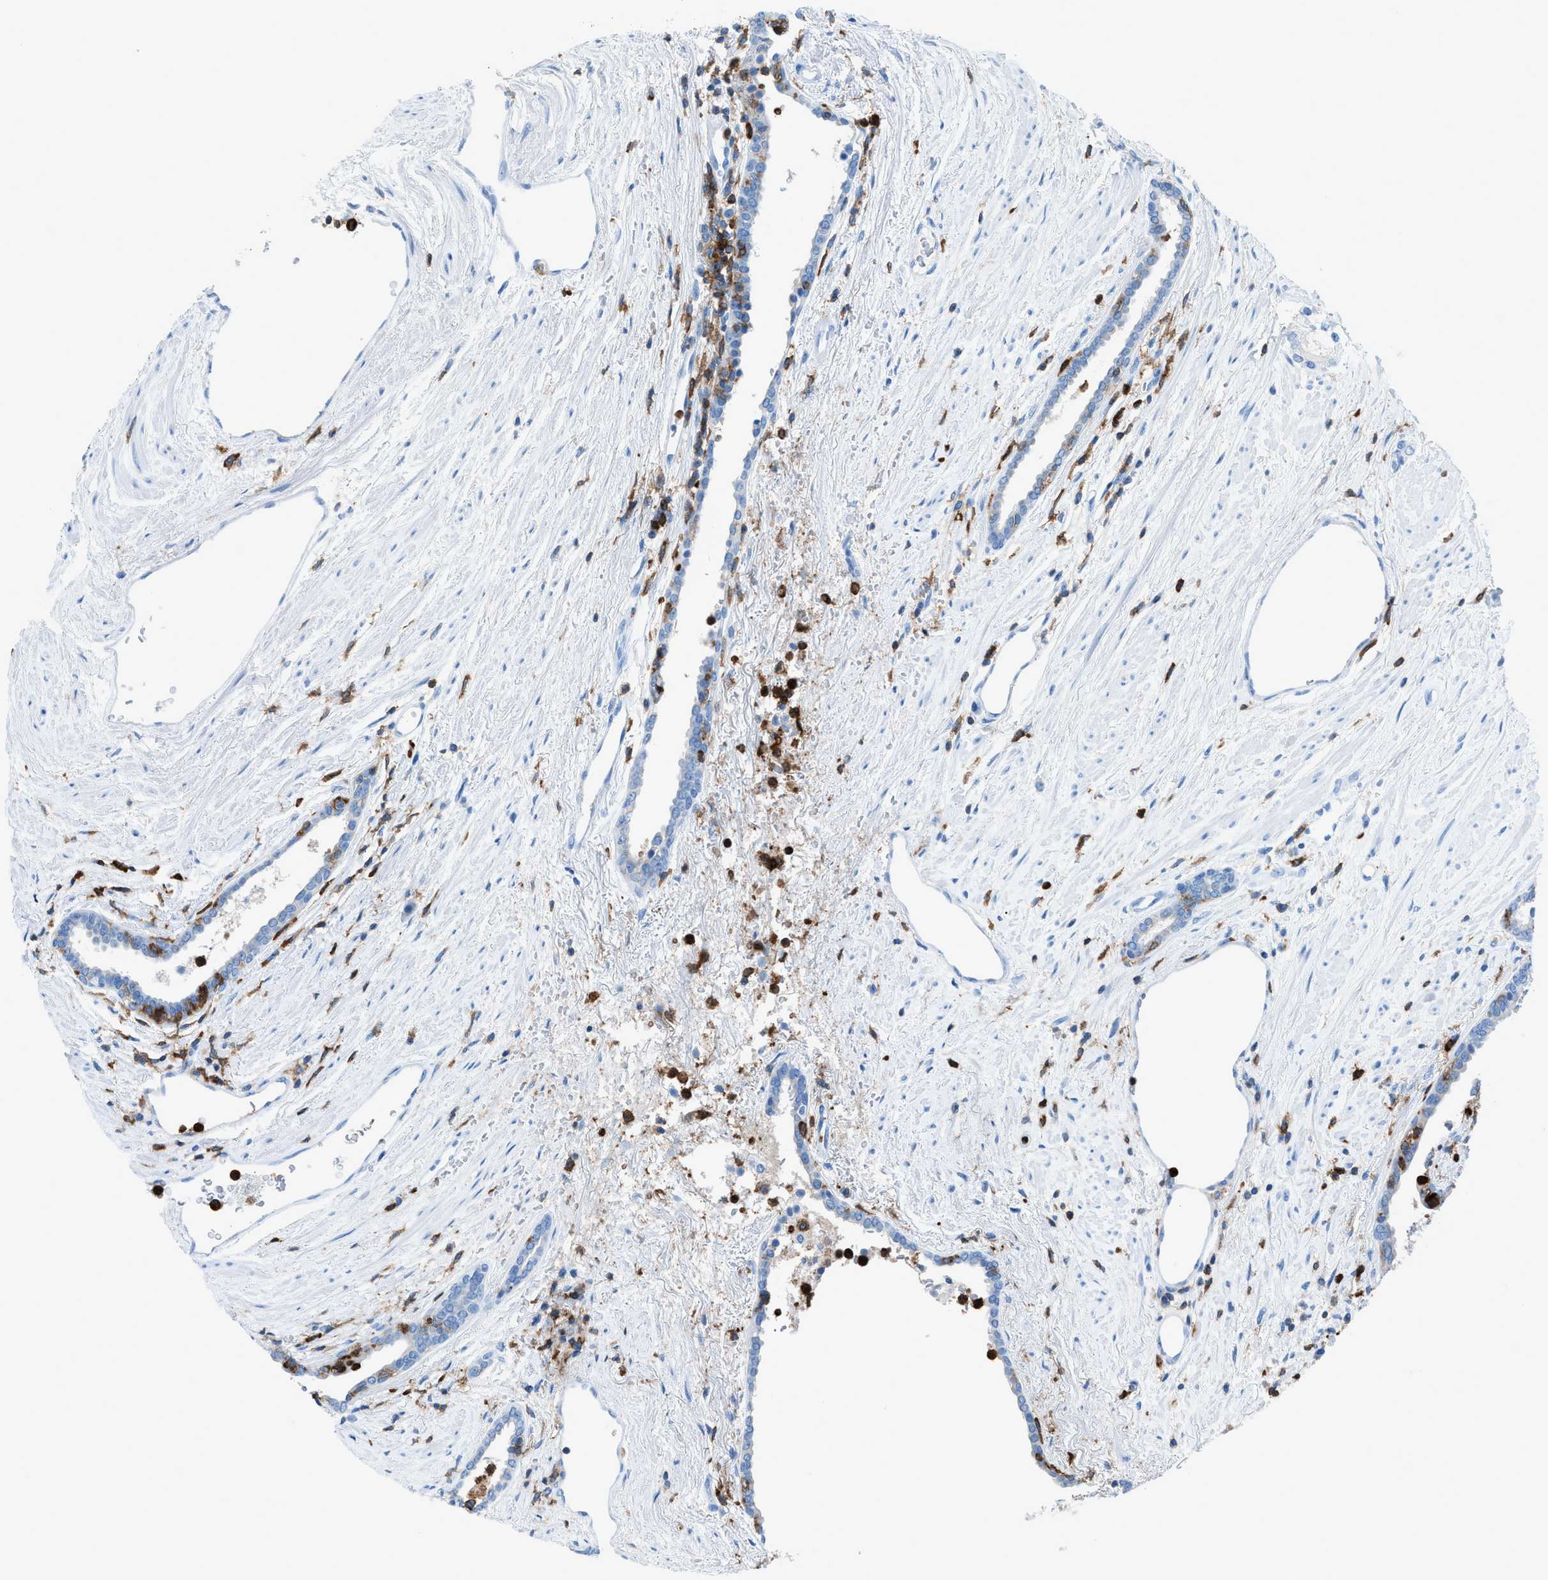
{"staining": {"intensity": "negative", "quantity": "none", "location": "none"}, "tissue": "prostate cancer", "cell_type": "Tumor cells", "image_type": "cancer", "snomed": [{"axis": "morphology", "description": "Adenocarcinoma, High grade"}, {"axis": "topography", "description": "Prostate"}], "caption": "Immunohistochemistry photomicrograph of neoplastic tissue: human adenocarcinoma (high-grade) (prostate) stained with DAB displays no significant protein staining in tumor cells.", "gene": "ITGB2", "patient": {"sex": "male", "age": 71}}